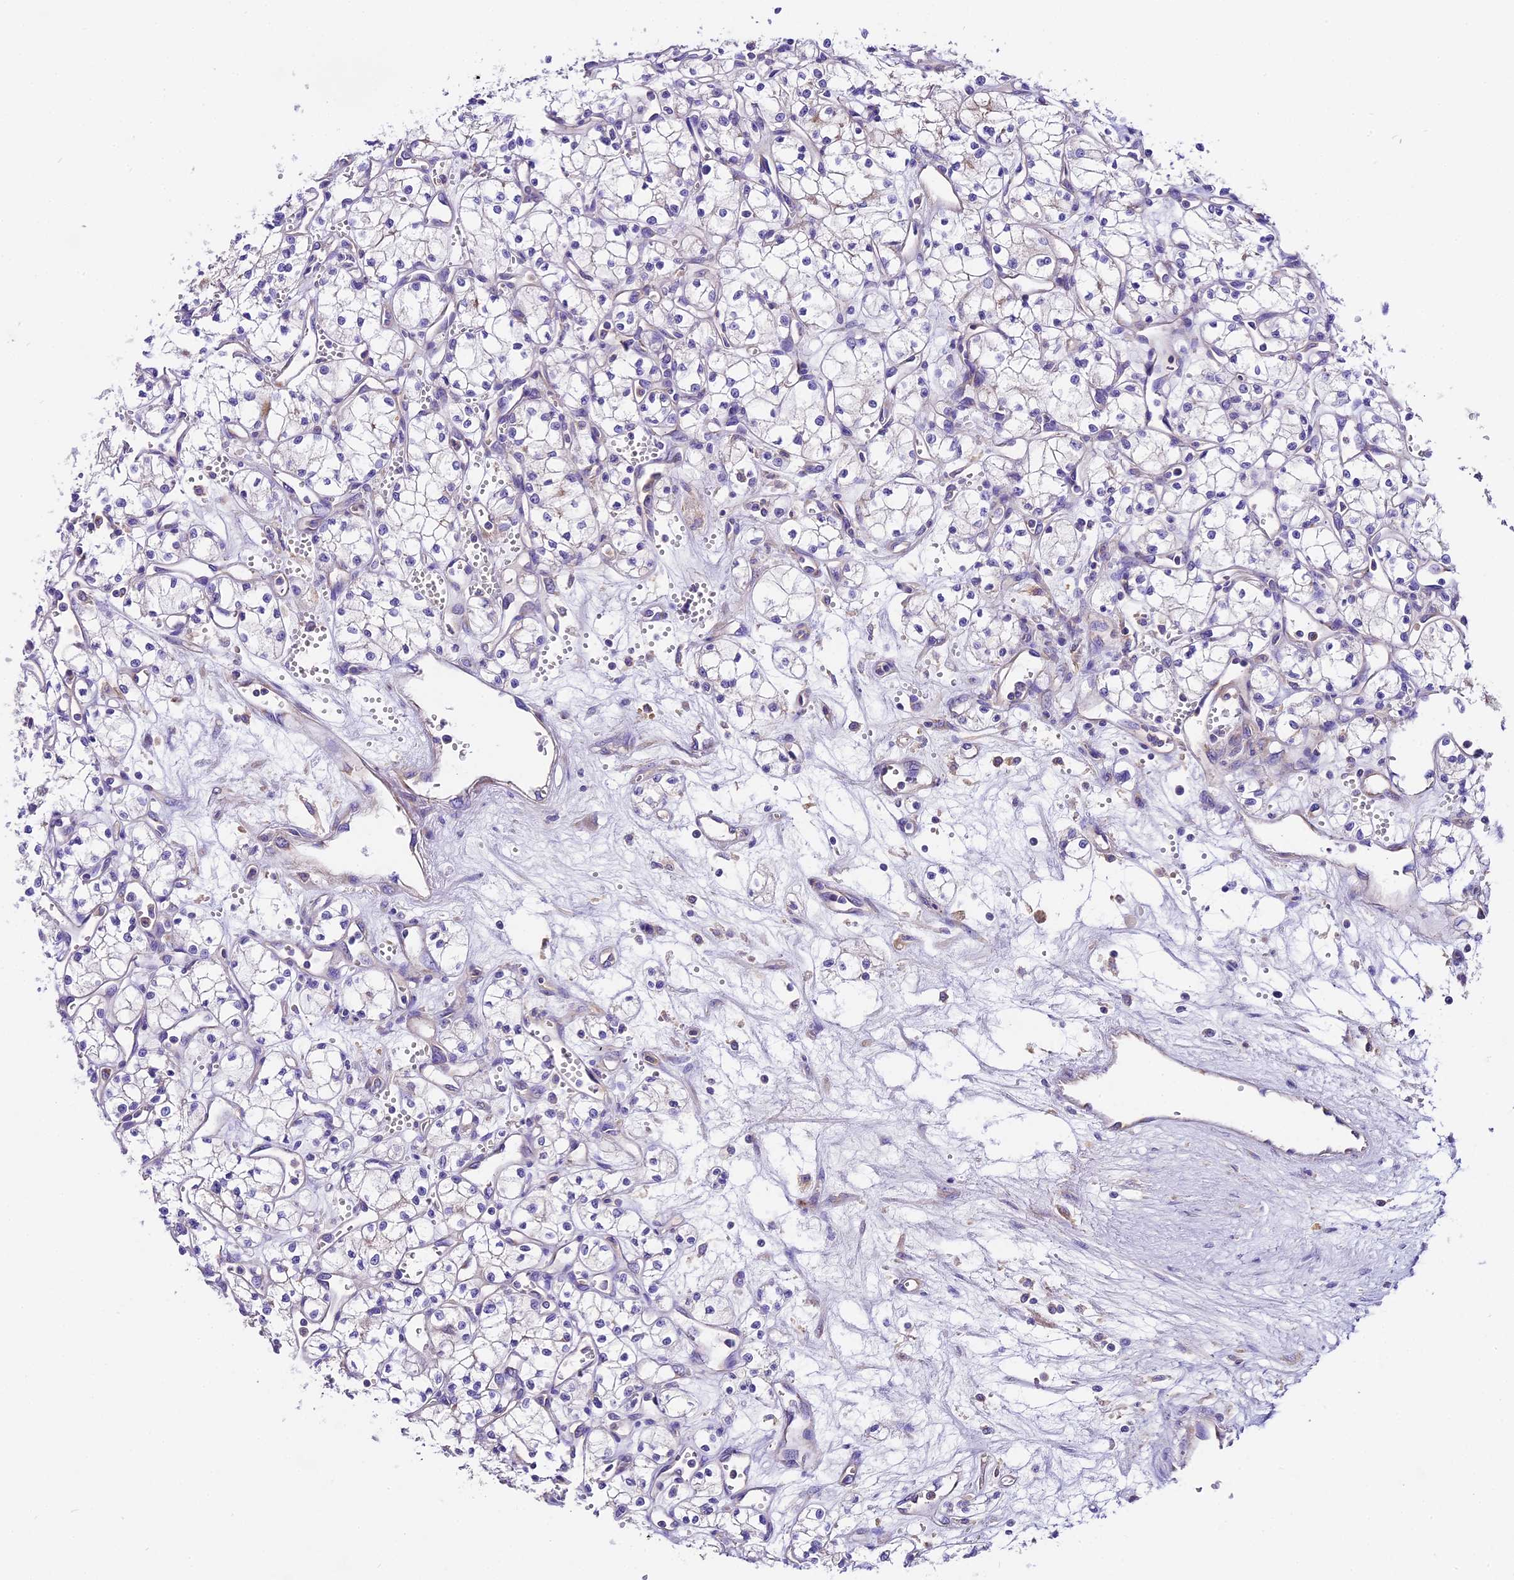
{"staining": {"intensity": "negative", "quantity": "none", "location": "none"}, "tissue": "renal cancer", "cell_type": "Tumor cells", "image_type": "cancer", "snomed": [{"axis": "morphology", "description": "Adenocarcinoma, NOS"}, {"axis": "topography", "description": "Kidney"}], "caption": "Immunohistochemistry micrograph of renal adenocarcinoma stained for a protein (brown), which reveals no staining in tumor cells.", "gene": "PEMT", "patient": {"sex": "male", "age": 59}}